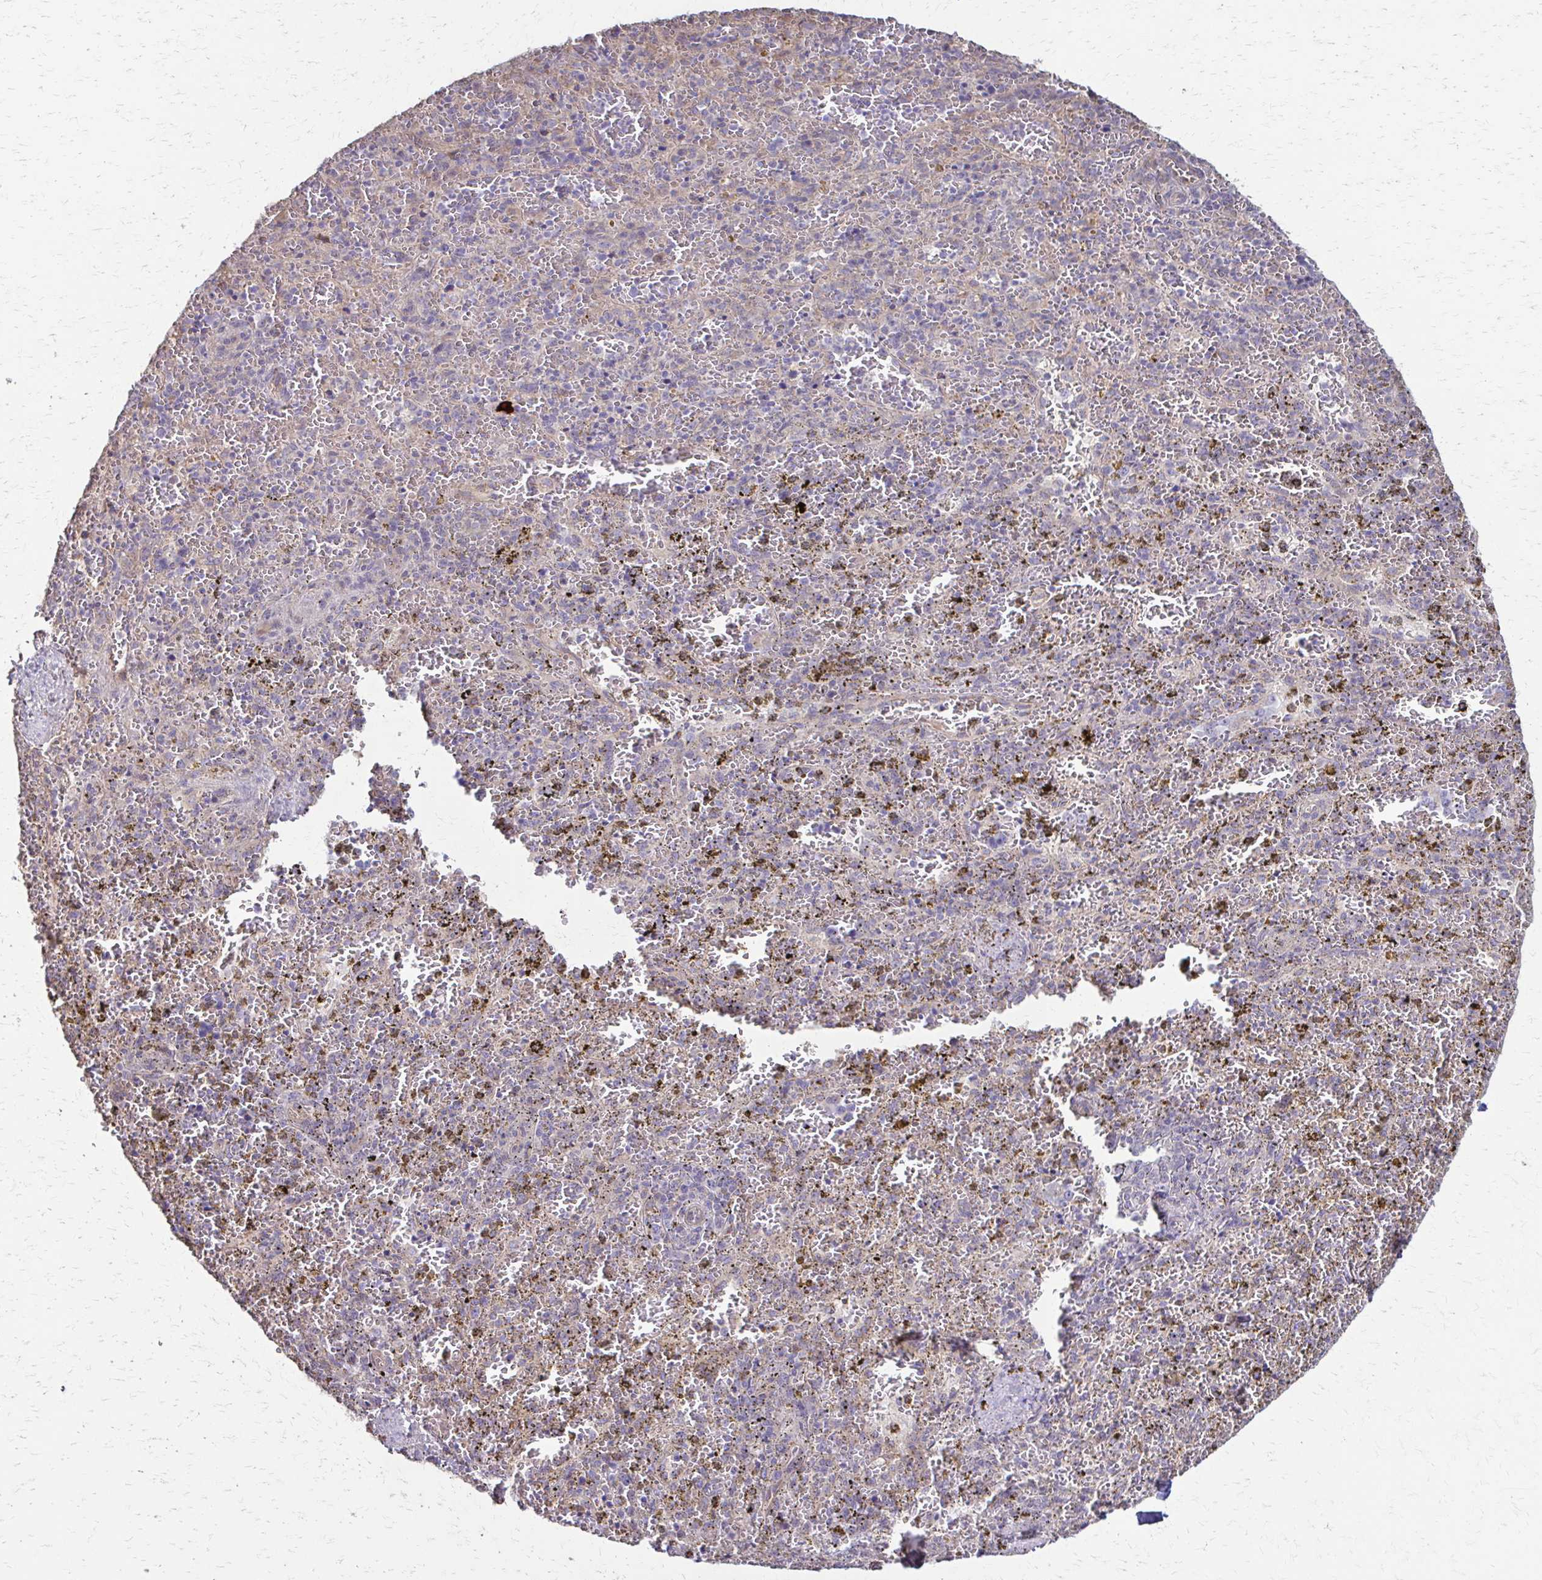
{"staining": {"intensity": "strong", "quantity": "<25%", "location": "cytoplasmic/membranous"}, "tissue": "spleen", "cell_type": "Cells in red pulp", "image_type": "normal", "snomed": [{"axis": "morphology", "description": "Normal tissue, NOS"}, {"axis": "topography", "description": "Spleen"}], "caption": "Immunohistochemical staining of normal spleen exhibits <25% levels of strong cytoplasmic/membranous protein staining in about <25% of cells in red pulp. (IHC, brightfield microscopy, high magnification).", "gene": "IL18BP", "patient": {"sex": "female", "age": 50}}